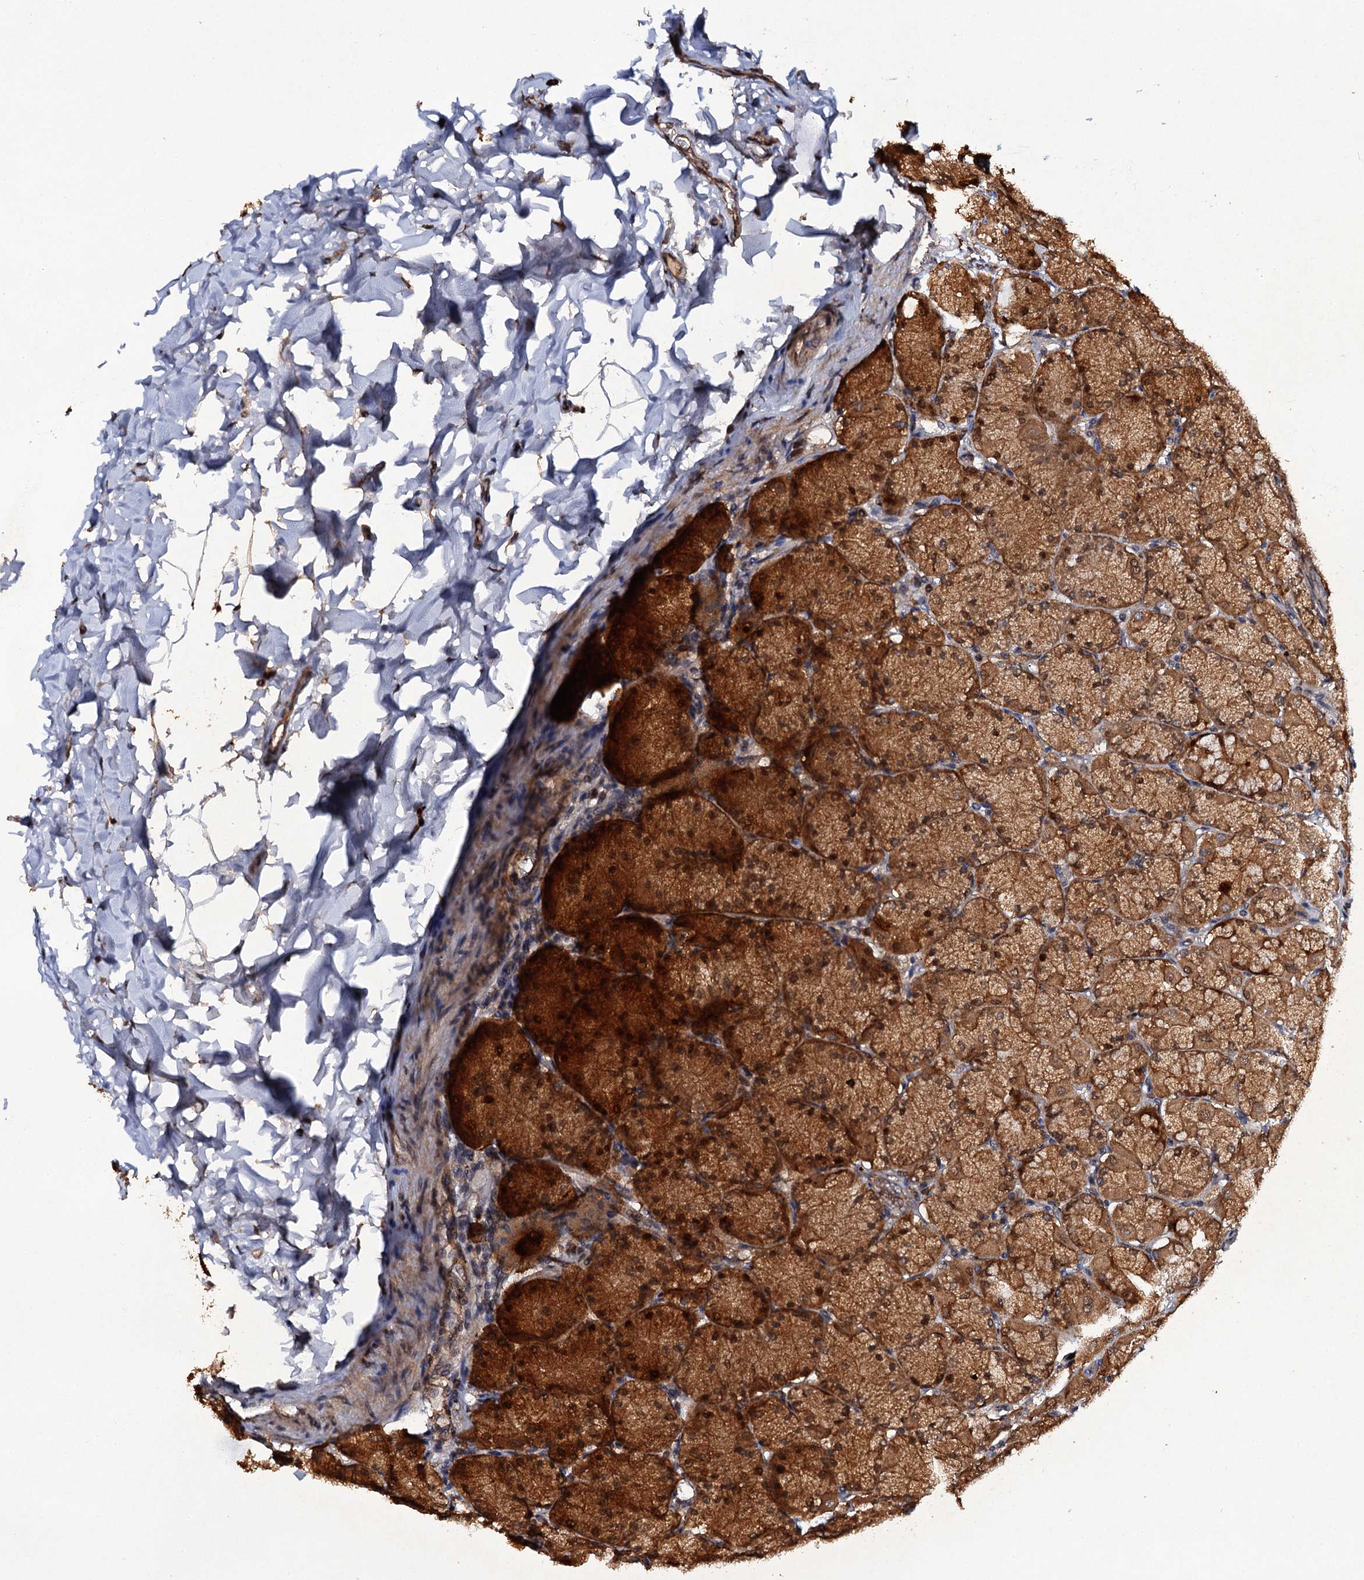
{"staining": {"intensity": "moderate", "quantity": ">75%", "location": "cytoplasmic/membranous"}, "tissue": "stomach", "cell_type": "Glandular cells", "image_type": "normal", "snomed": [{"axis": "morphology", "description": "Normal tissue, NOS"}, {"axis": "topography", "description": "Stomach, upper"}], "caption": "The histopathology image exhibits a brown stain indicating the presence of a protein in the cytoplasmic/membranous of glandular cells in stomach. (DAB (3,3'-diaminobenzidine) = brown stain, brightfield microscopy at high magnification).", "gene": "MIER2", "patient": {"sex": "female", "age": 56}}